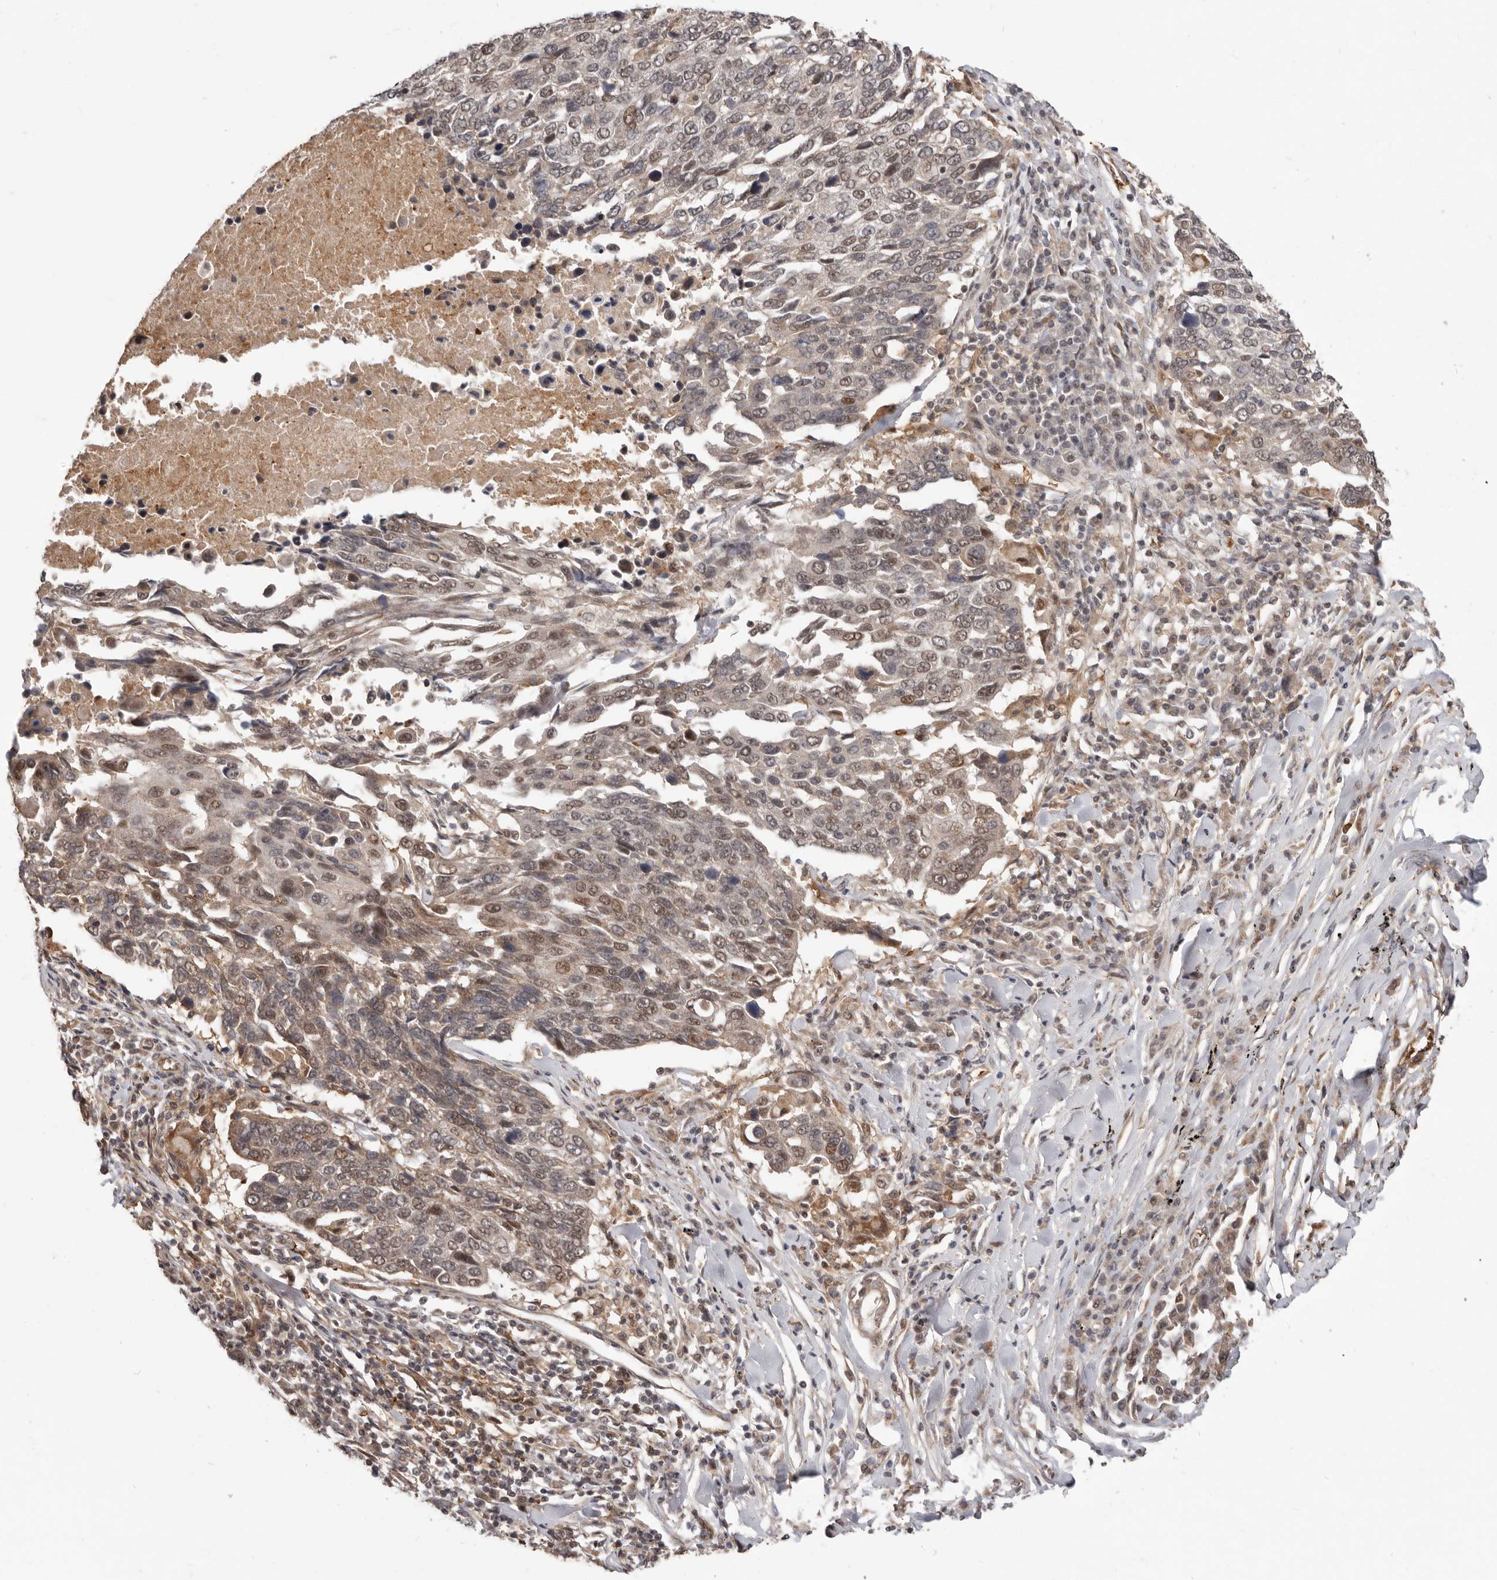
{"staining": {"intensity": "weak", "quantity": ">75%", "location": "nuclear"}, "tissue": "lung cancer", "cell_type": "Tumor cells", "image_type": "cancer", "snomed": [{"axis": "morphology", "description": "Squamous cell carcinoma, NOS"}, {"axis": "topography", "description": "Lung"}], "caption": "Protein analysis of squamous cell carcinoma (lung) tissue reveals weak nuclear staining in about >75% of tumor cells.", "gene": "NCOA3", "patient": {"sex": "male", "age": 66}}